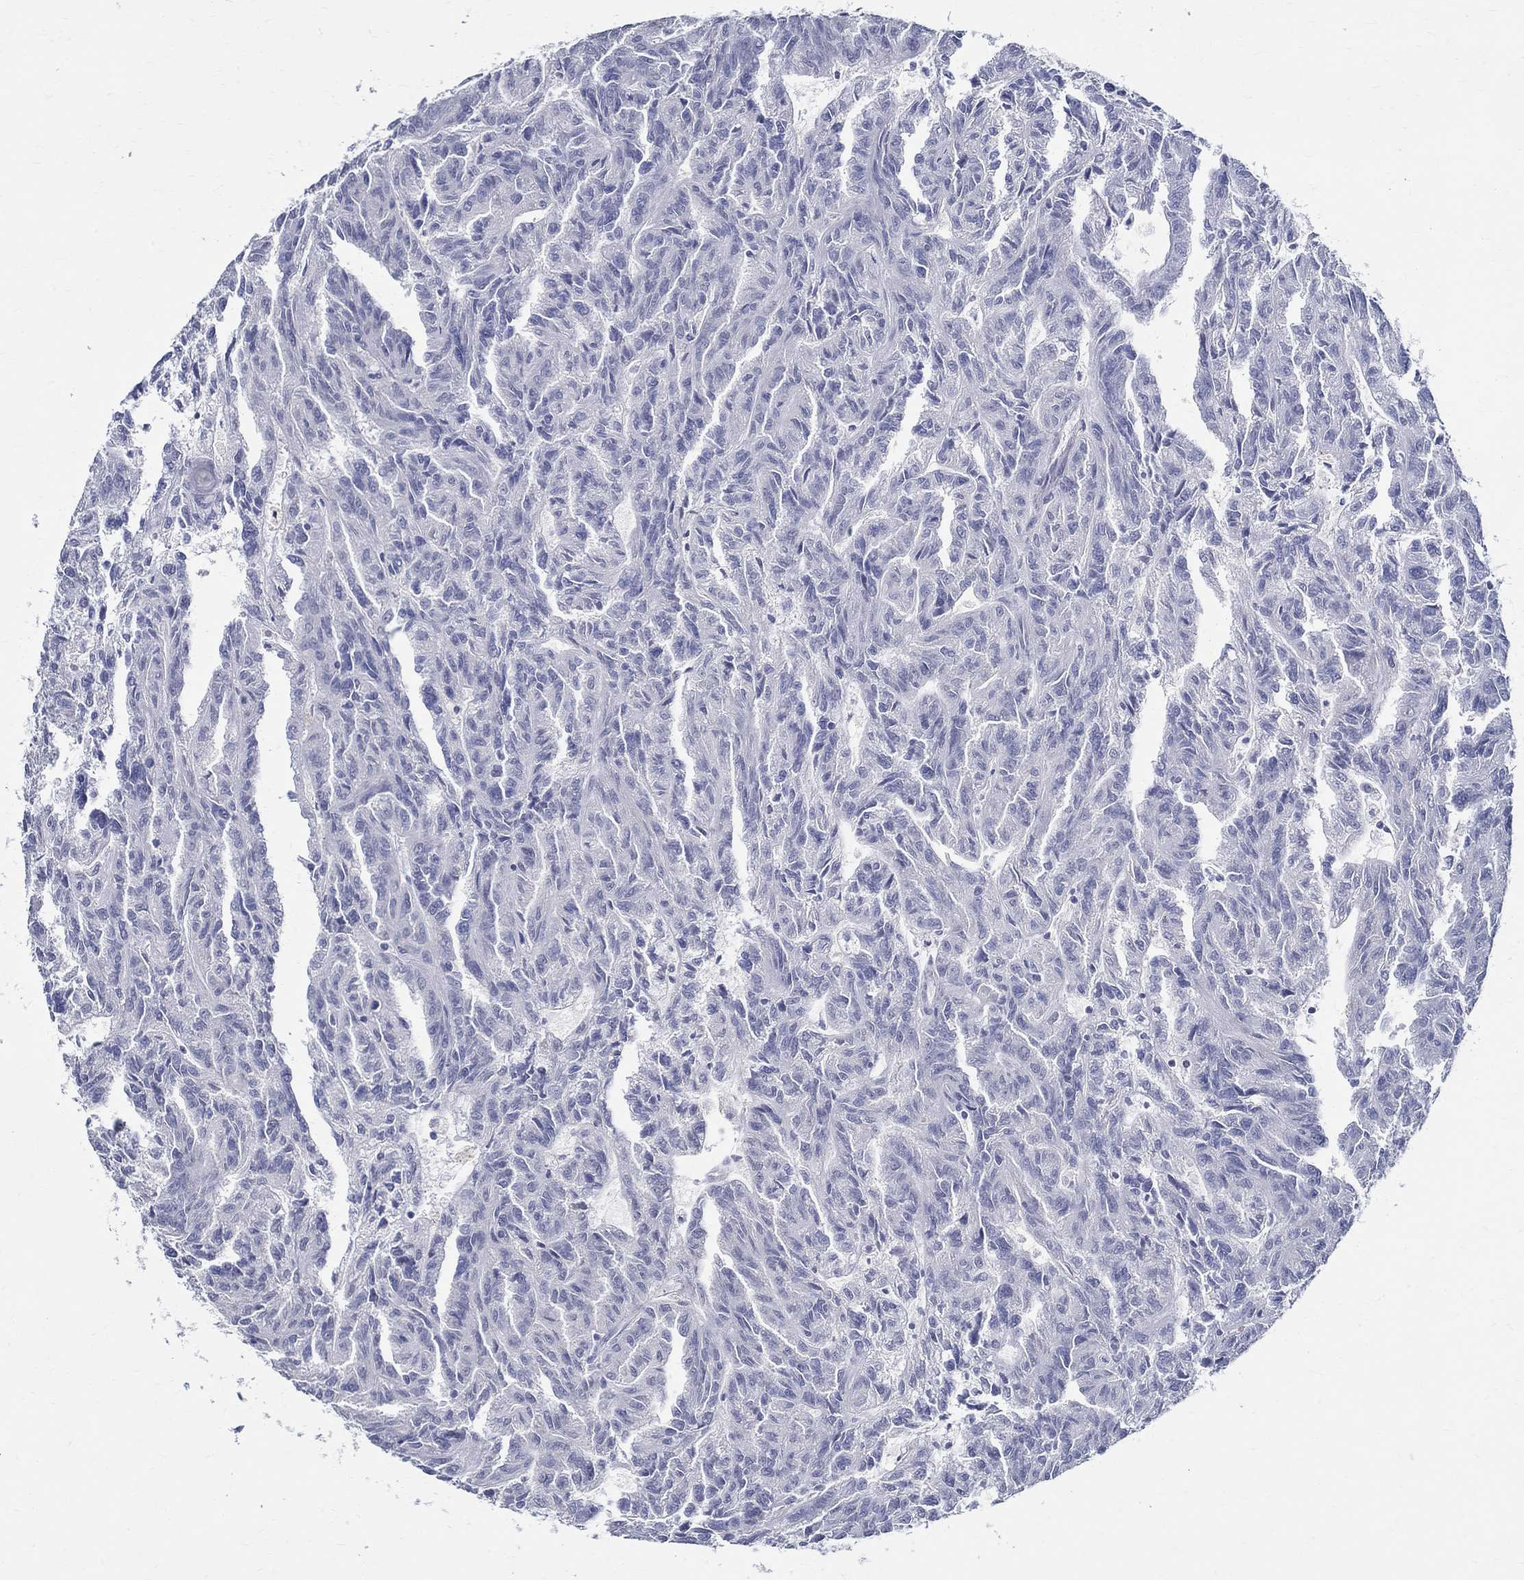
{"staining": {"intensity": "negative", "quantity": "none", "location": "none"}, "tissue": "renal cancer", "cell_type": "Tumor cells", "image_type": "cancer", "snomed": [{"axis": "morphology", "description": "Adenocarcinoma, NOS"}, {"axis": "topography", "description": "Kidney"}], "caption": "Immunohistochemistry (IHC) image of human renal cancer stained for a protein (brown), which shows no expression in tumor cells. (Stains: DAB IHC with hematoxylin counter stain, Microscopy: brightfield microscopy at high magnification).", "gene": "CETN1", "patient": {"sex": "male", "age": 79}}